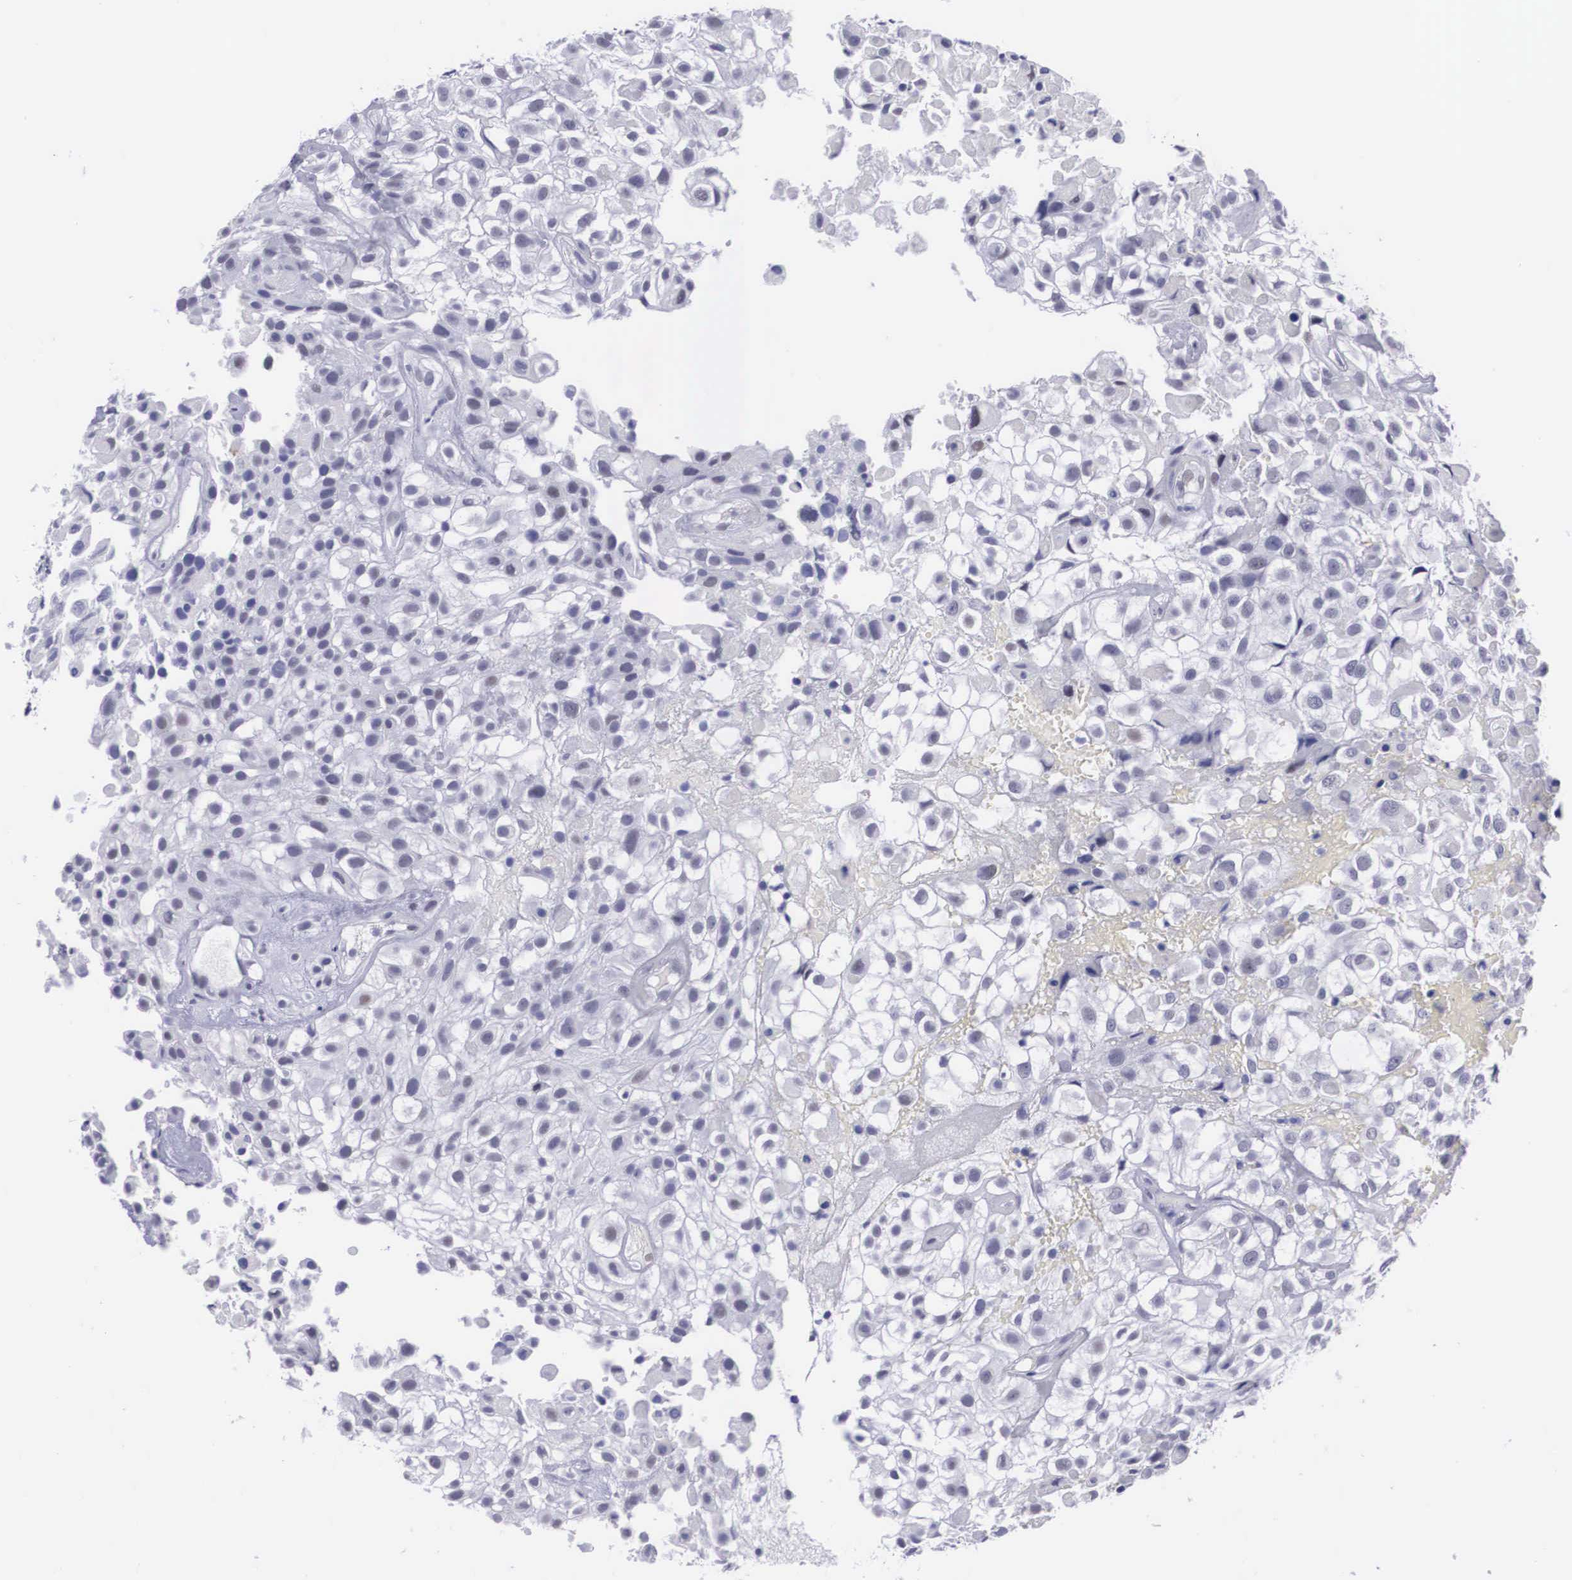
{"staining": {"intensity": "negative", "quantity": "none", "location": "none"}, "tissue": "urothelial cancer", "cell_type": "Tumor cells", "image_type": "cancer", "snomed": [{"axis": "morphology", "description": "Urothelial carcinoma, High grade"}, {"axis": "topography", "description": "Urinary bladder"}], "caption": "Immunohistochemical staining of urothelial carcinoma (high-grade) shows no significant positivity in tumor cells. The staining was performed using DAB to visualize the protein expression in brown, while the nuclei were stained in blue with hematoxylin (Magnification: 20x).", "gene": "C22orf31", "patient": {"sex": "male", "age": 56}}